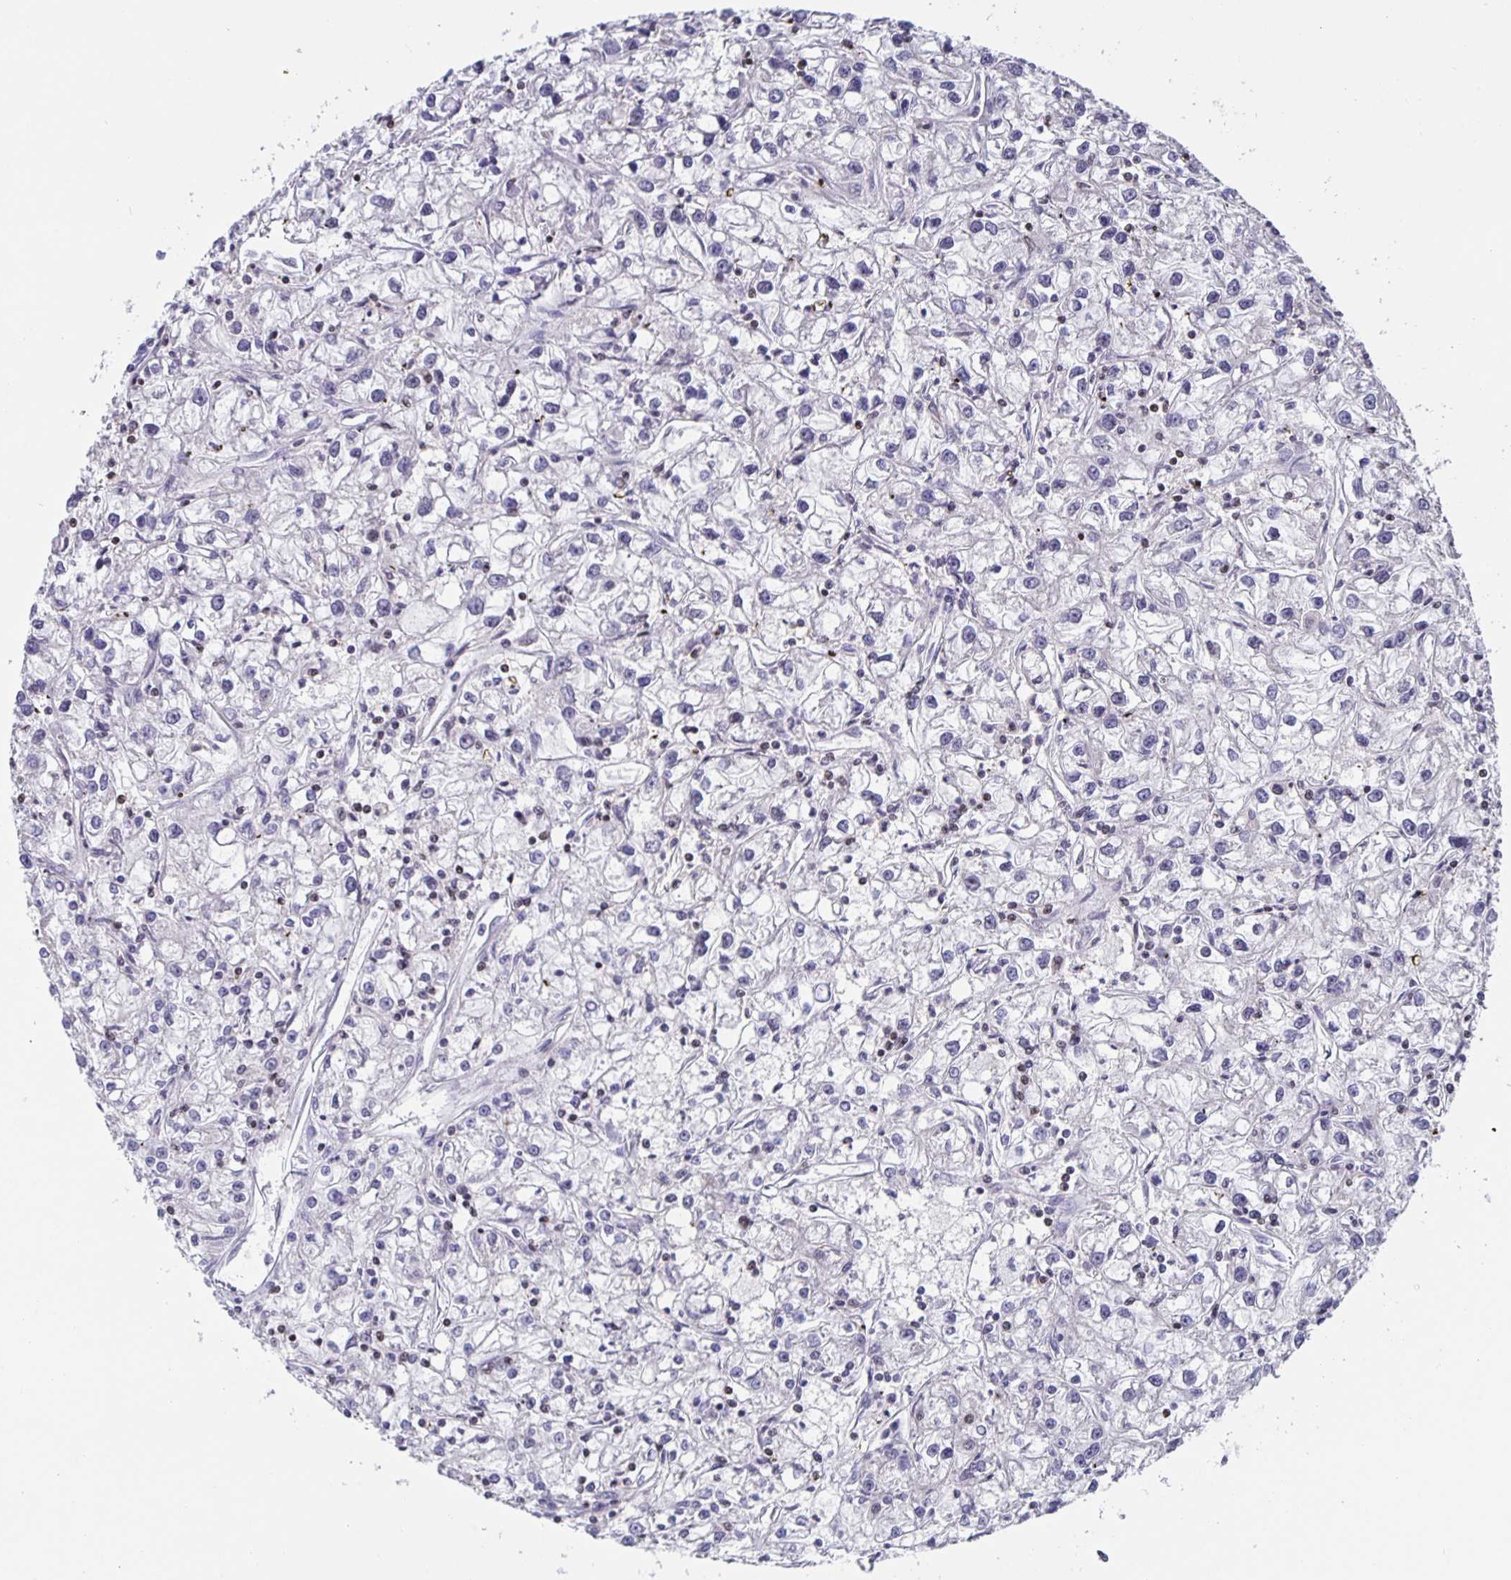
{"staining": {"intensity": "negative", "quantity": "none", "location": "none"}, "tissue": "renal cancer", "cell_type": "Tumor cells", "image_type": "cancer", "snomed": [{"axis": "morphology", "description": "Adenocarcinoma, NOS"}, {"axis": "topography", "description": "Kidney"}], "caption": "A histopathology image of human renal adenocarcinoma is negative for staining in tumor cells.", "gene": "FEM1C", "patient": {"sex": "female", "age": 59}}